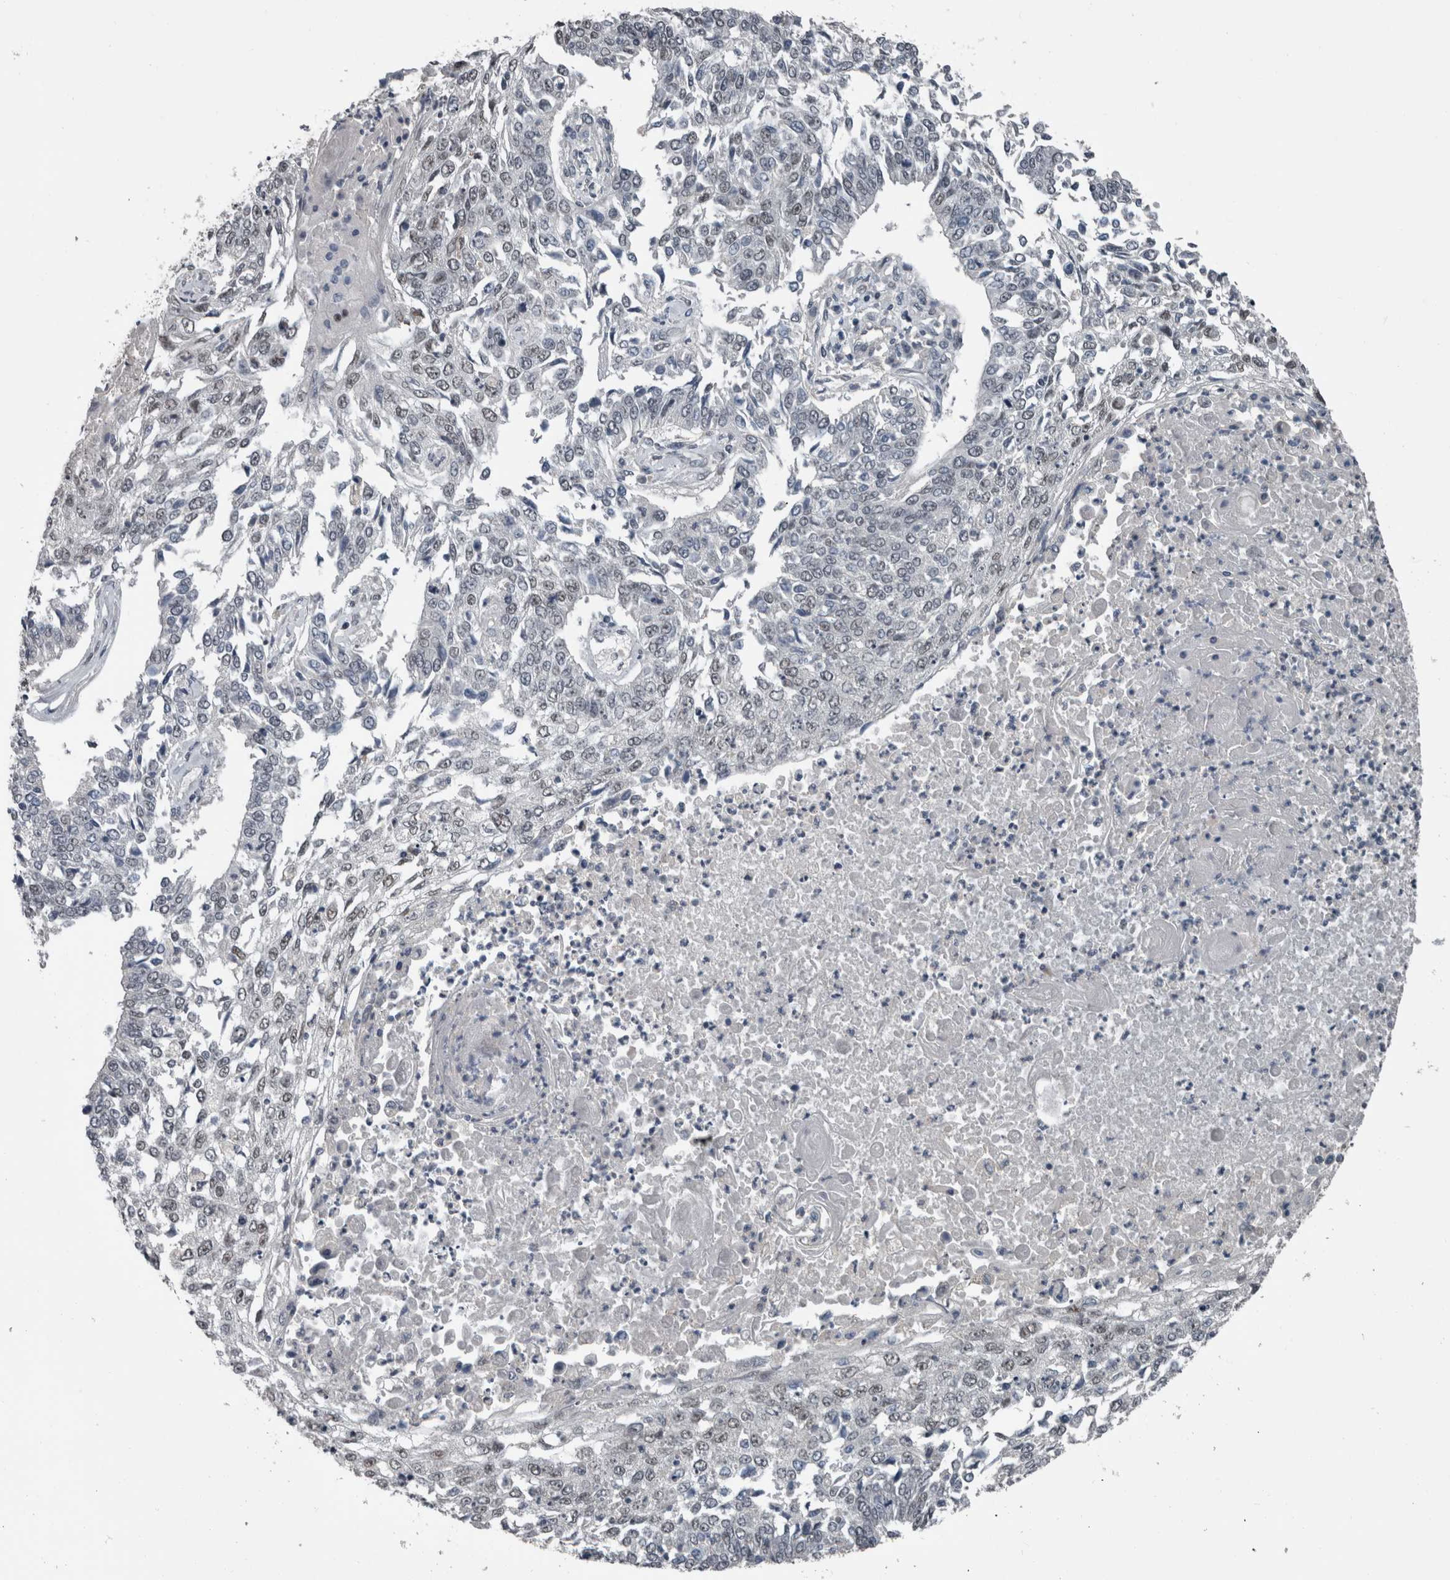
{"staining": {"intensity": "negative", "quantity": "none", "location": "none"}, "tissue": "lung cancer", "cell_type": "Tumor cells", "image_type": "cancer", "snomed": [{"axis": "morphology", "description": "Normal tissue, NOS"}, {"axis": "morphology", "description": "Squamous cell carcinoma, NOS"}, {"axis": "topography", "description": "Cartilage tissue"}, {"axis": "topography", "description": "Bronchus"}, {"axis": "topography", "description": "Lung"}, {"axis": "topography", "description": "Peripheral nerve tissue"}], "caption": "Tumor cells show no significant expression in lung cancer. (Stains: DAB (3,3'-diaminobenzidine) IHC with hematoxylin counter stain, Microscopy: brightfield microscopy at high magnification).", "gene": "ZBTB21", "patient": {"sex": "female", "age": 49}}